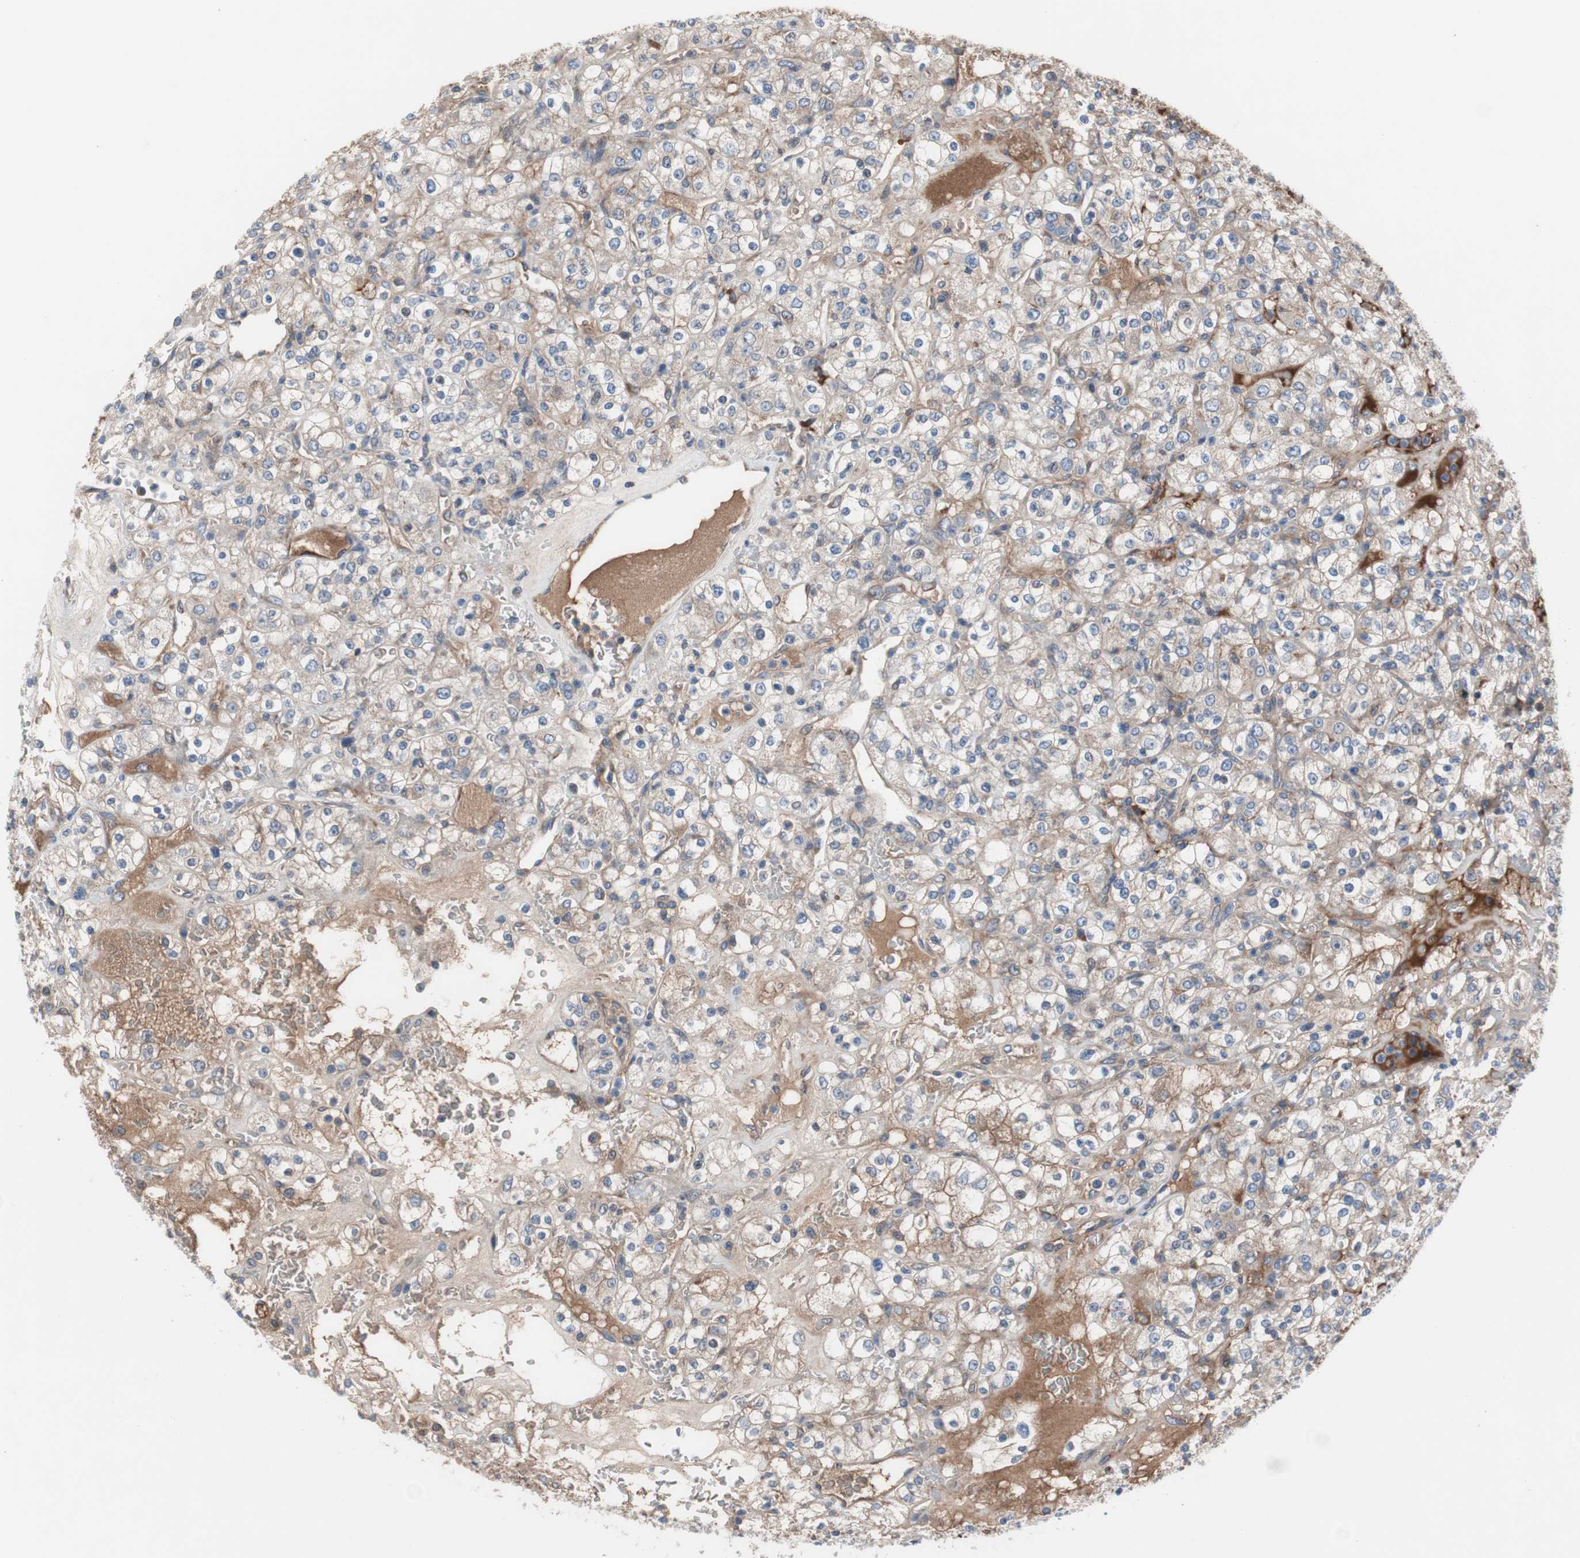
{"staining": {"intensity": "weak", "quantity": ">75%", "location": "cytoplasmic/membranous"}, "tissue": "renal cancer", "cell_type": "Tumor cells", "image_type": "cancer", "snomed": [{"axis": "morphology", "description": "Normal tissue, NOS"}, {"axis": "morphology", "description": "Adenocarcinoma, NOS"}, {"axis": "topography", "description": "Kidney"}], "caption": "A low amount of weak cytoplasmic/membranous staining is present in about >75% of tumor cells in renal cancer (adenocarcinoma) tissue.", "gene": "KANSL1", "patient": {"sex": "female", "age": 72}}